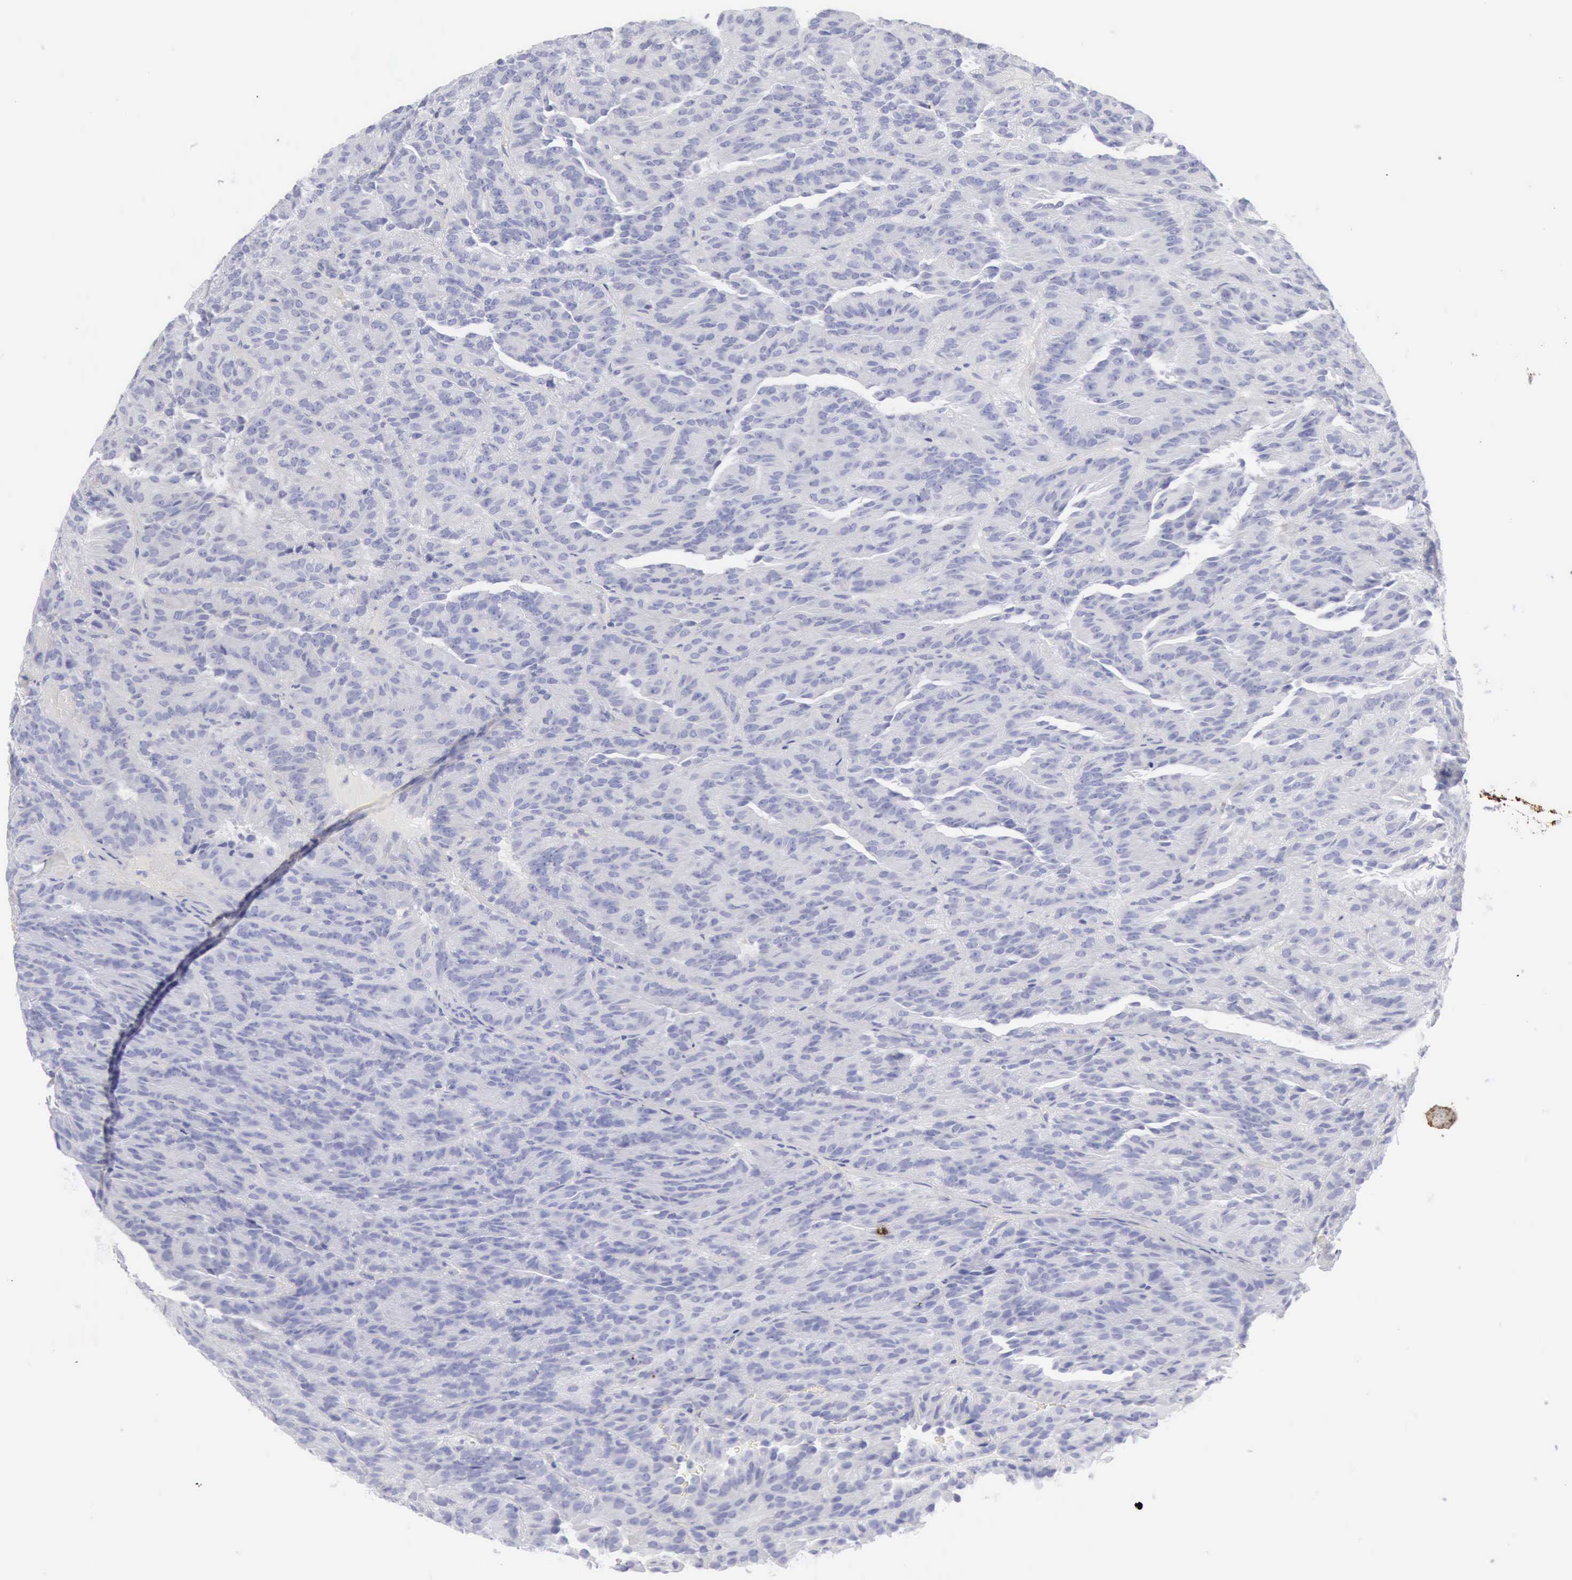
{"staining": {"intensity": "negative", "quantity": "none", "location": "none"}, "tissue": "renal cancer", "cell_type": "Tumor cells", "image_type": "cancer", "snomed": [{"axis": "morphology", "description": "Adenocarcinoma, NOS"}, {"axis": "topography", "description": "Kidney"}], "caption": "This is an immunohistochemistry (IHC) histopathology image of renal cancer. There is no staining in tumor cells.", "gene": "KRT10", "patient": {"sex": "male", "age": 46}}